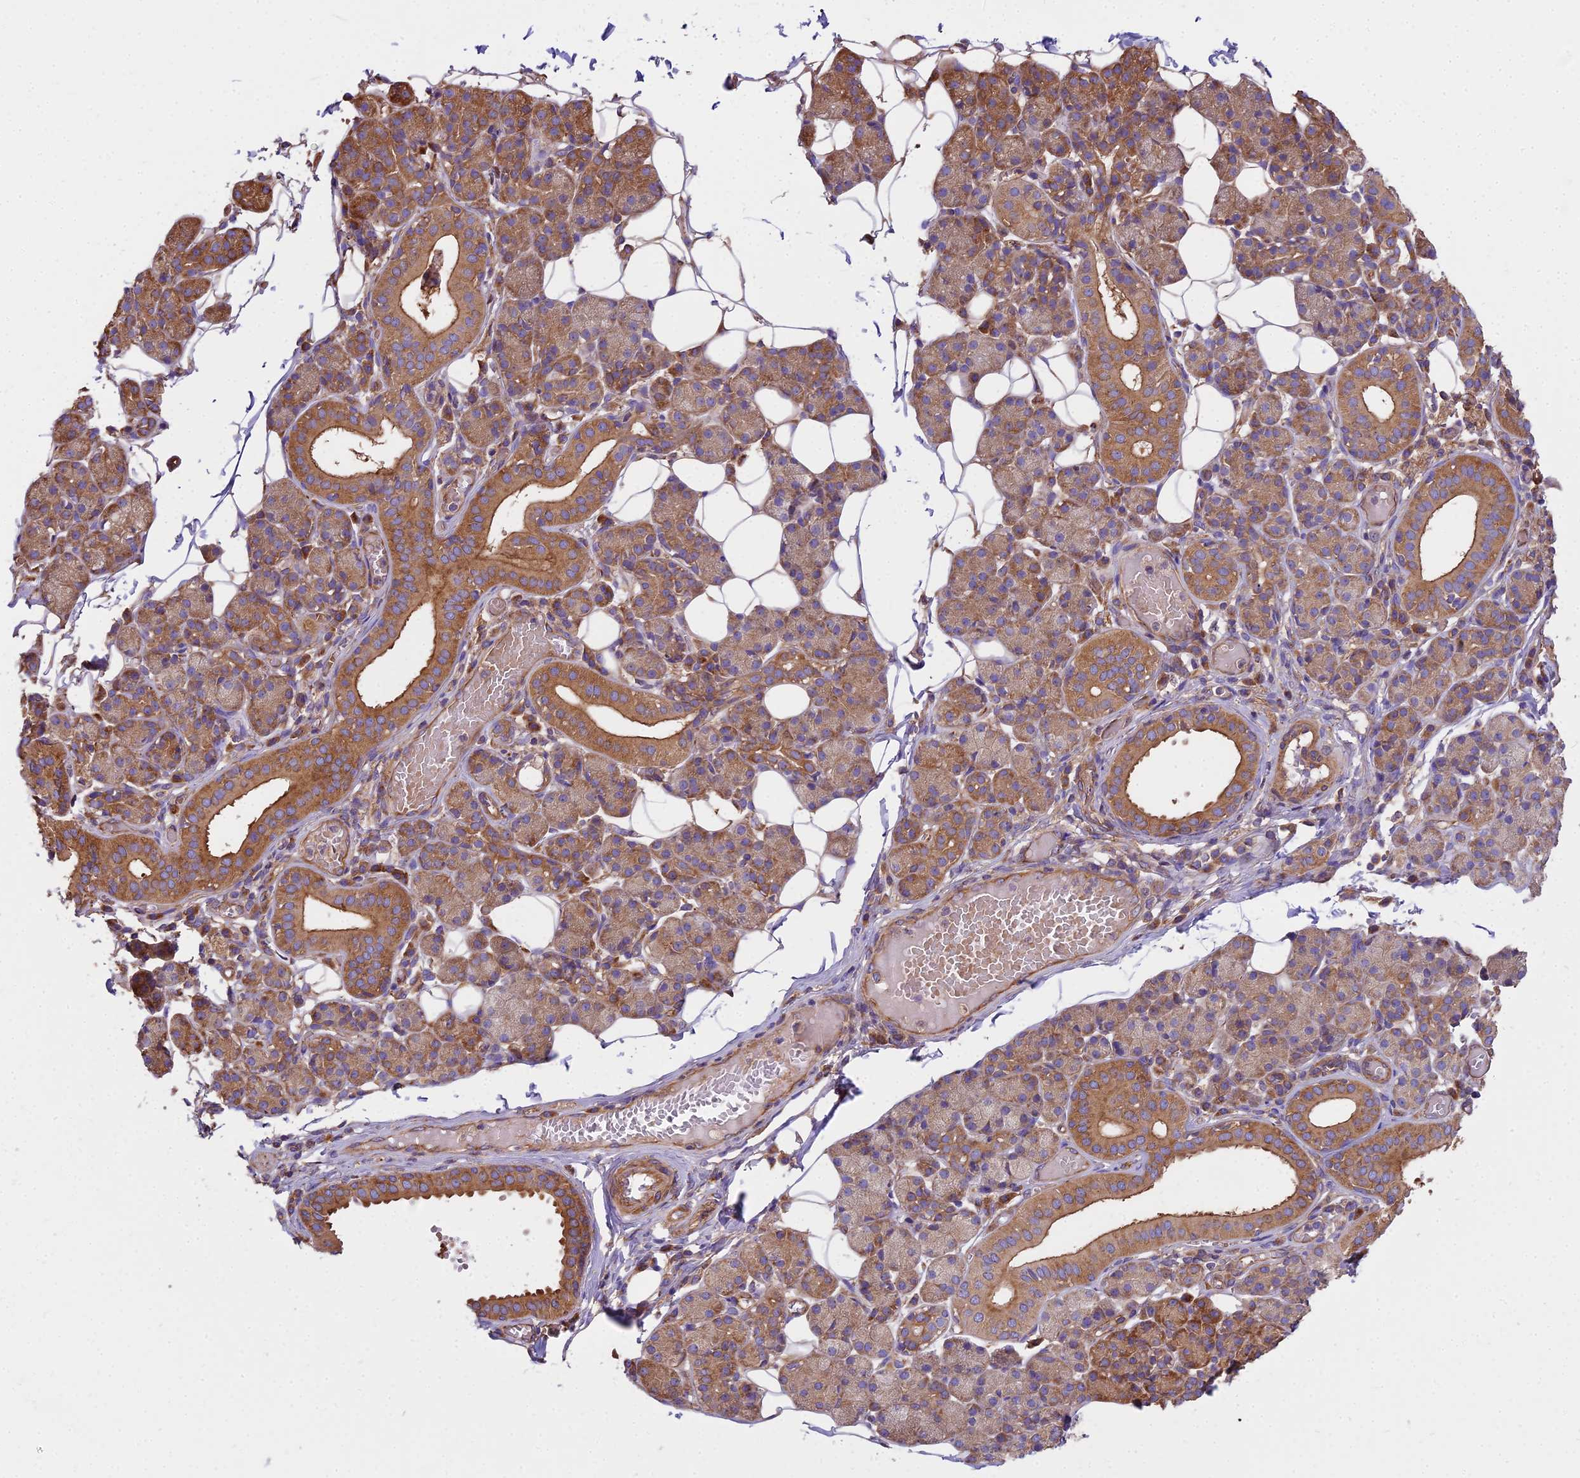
{"staining": {"intensity": "moderate", "quantity": ">75%", "location": "cytoplasmic/membranous"}, "tissue": "salivary gland", "cell_type": "Glandular cells", "image_type": "normal", "snomed": [{"axis": "morphology", "description": "Normal tissue, NOS"}, {"axis": "topography", "description": "Salivary gland"}], "caption": "Protein analysis of normal salivary gland displays moderate cytoplasmic/membranous positivity in about >75% of glandular cells.", "gene": "DCTN3", "patient": {"sex": "female", "age": 33}}